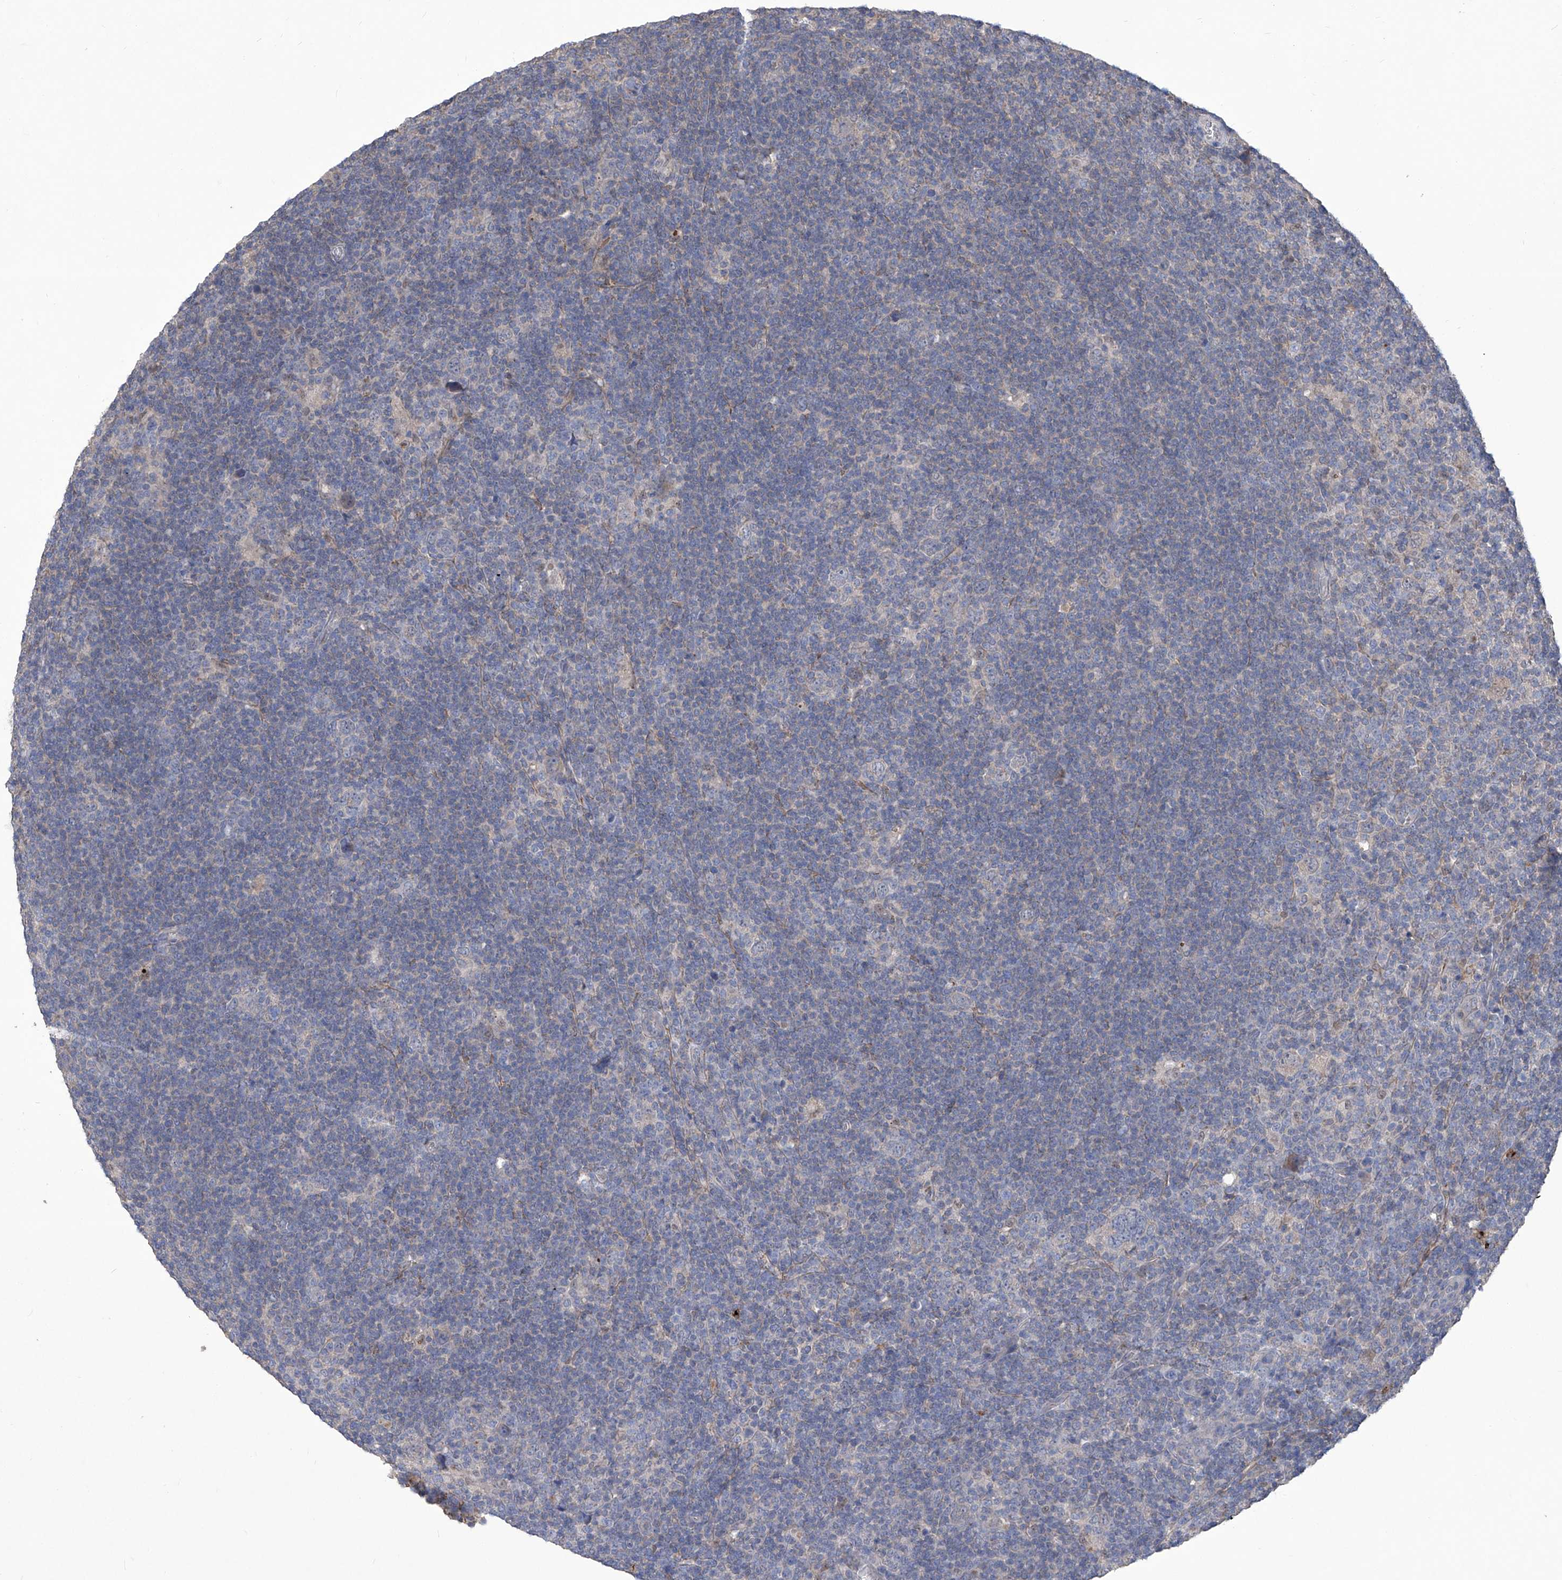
{"staining": {"intensity": "negative", "quantity": "none", "location": "none"}, "tissue": "lymphoma", "cell_type": "Tumor cells", "image_type": "cancer", "snomed": [{"axis": "morphology", "description": "Hodgkin's disease, NOS"}, {"axis": "topography", "description": "Lymph node"}], "caption": "There is no significant expression in tumor cells of Hodgkin's disease. (Brightfield microscopy of DAB immunohistochemistry (IHC) at high magnification).", "gene": "TXNIP", "patient": {"sex": "female", "age": 57}}